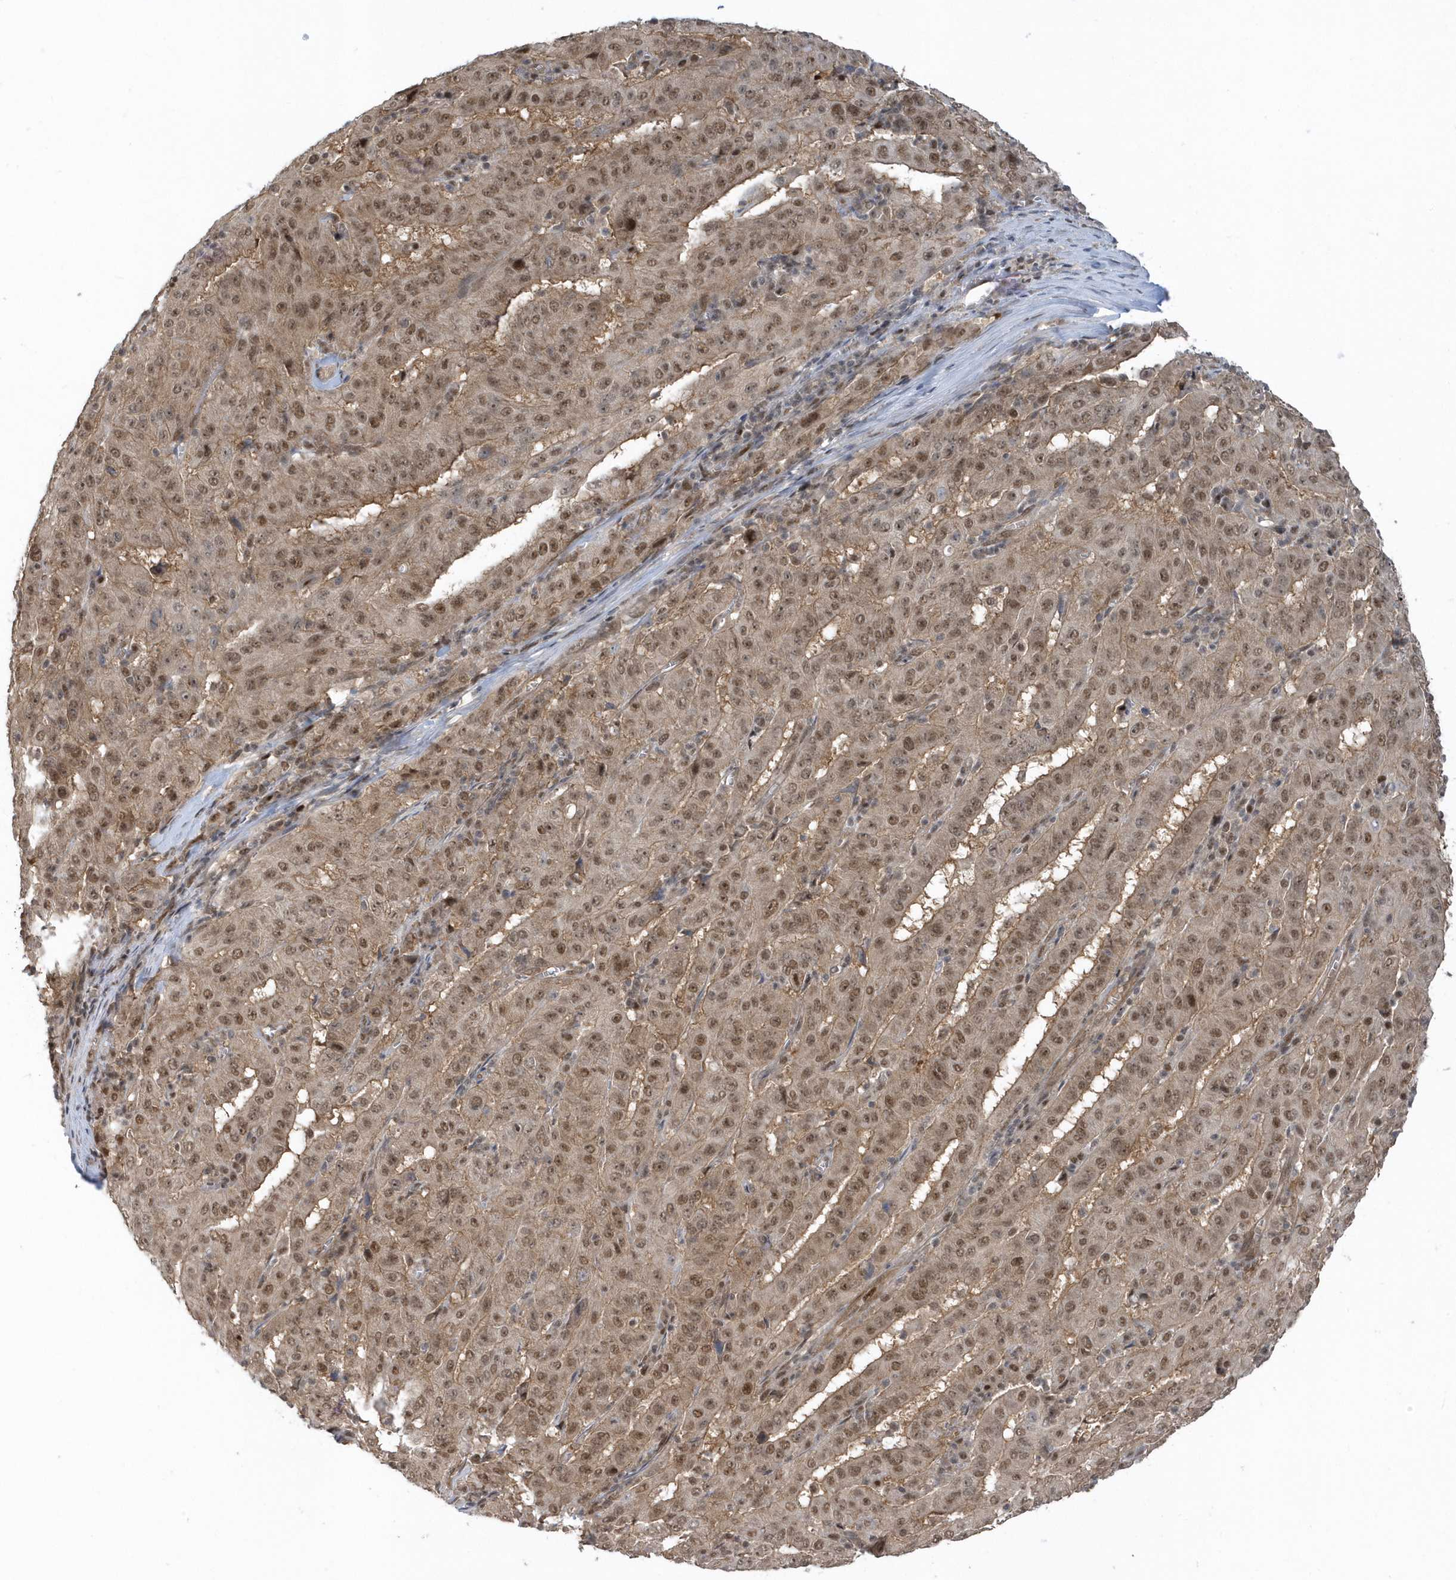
{"staining": {"intensity": "moderate", "quantity": ">75%", "location": "cytoplasmic/membranous,nuclear"}, "tissue": "pancreatic cancer", "cell_type": "Tumor cells", "image_type": "cancer", "snomed": [{"axis": "morphology", "description": "Adenocarcinoma, NOS"}, {"axis": "topography", "description": "Pancreas"}], "caption": "Brown immunohistochemical staining in pancreatic adenocarcinoma reveals moderate cytoplasmic/membranous and nuclear positivity in about >75% of tumor cells.", "gene": "USP53", "patient": {"sex": "male", "age": 63}}